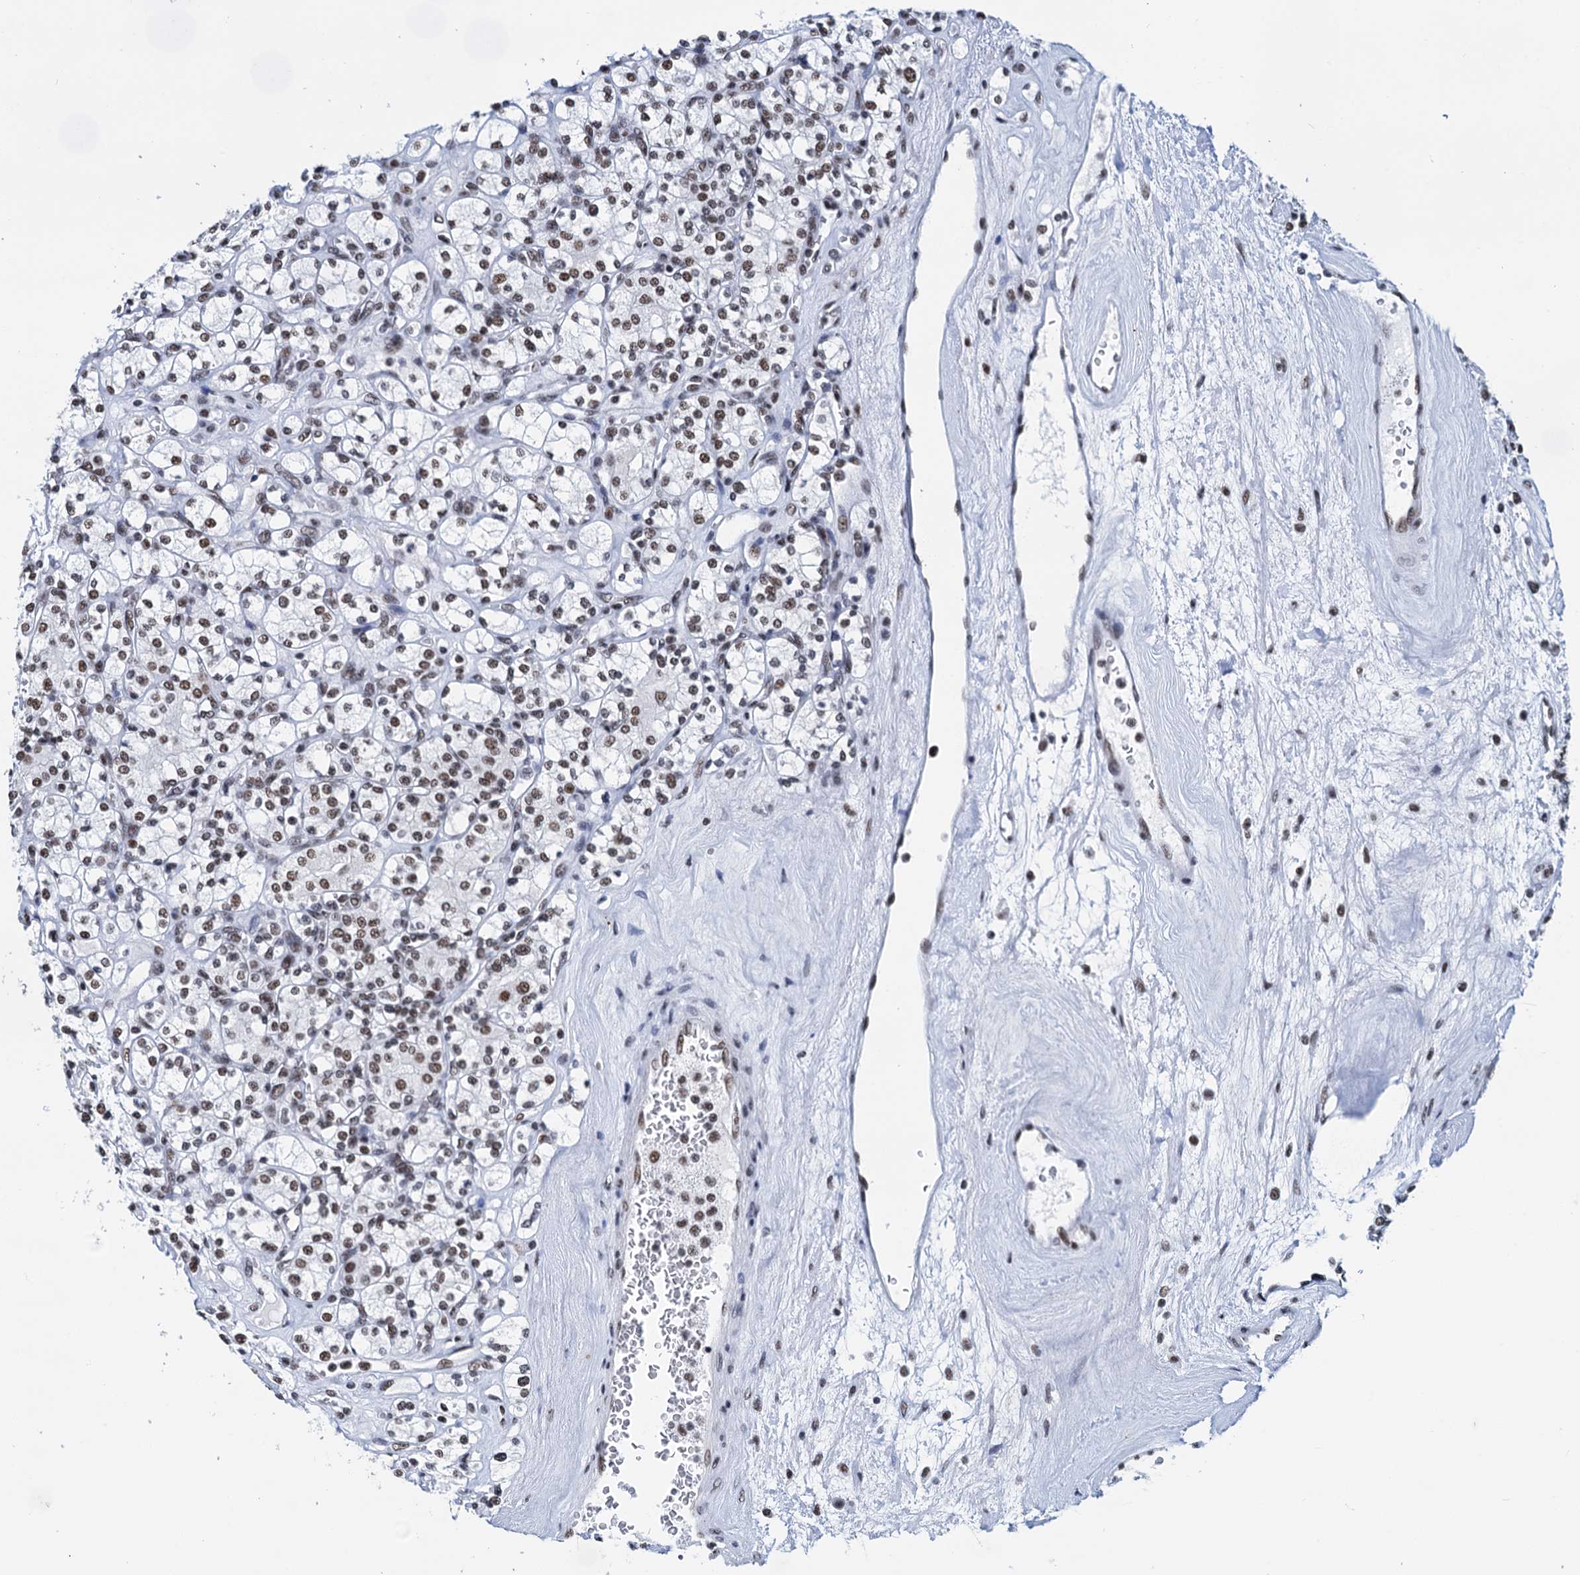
{"staining": {"intensity": "moderate", "quantity": ">75%", "location": "nuclear"}, "tissue": "renal cancer", "cell_type": "Tumor cells", "image_type": "cancer", "snomed": [{"axis": "morphology", "description": "Adenocarcinoma, NOS"}, {"axis": "topography", "description": "Kidney"}], "caption": "Renal adenocarcinoma tissue displays moderate nuclear expression in approximately >75% of tumor cells", "gene": "SLTM", "patient": {"sex": "male", "age": 77}}